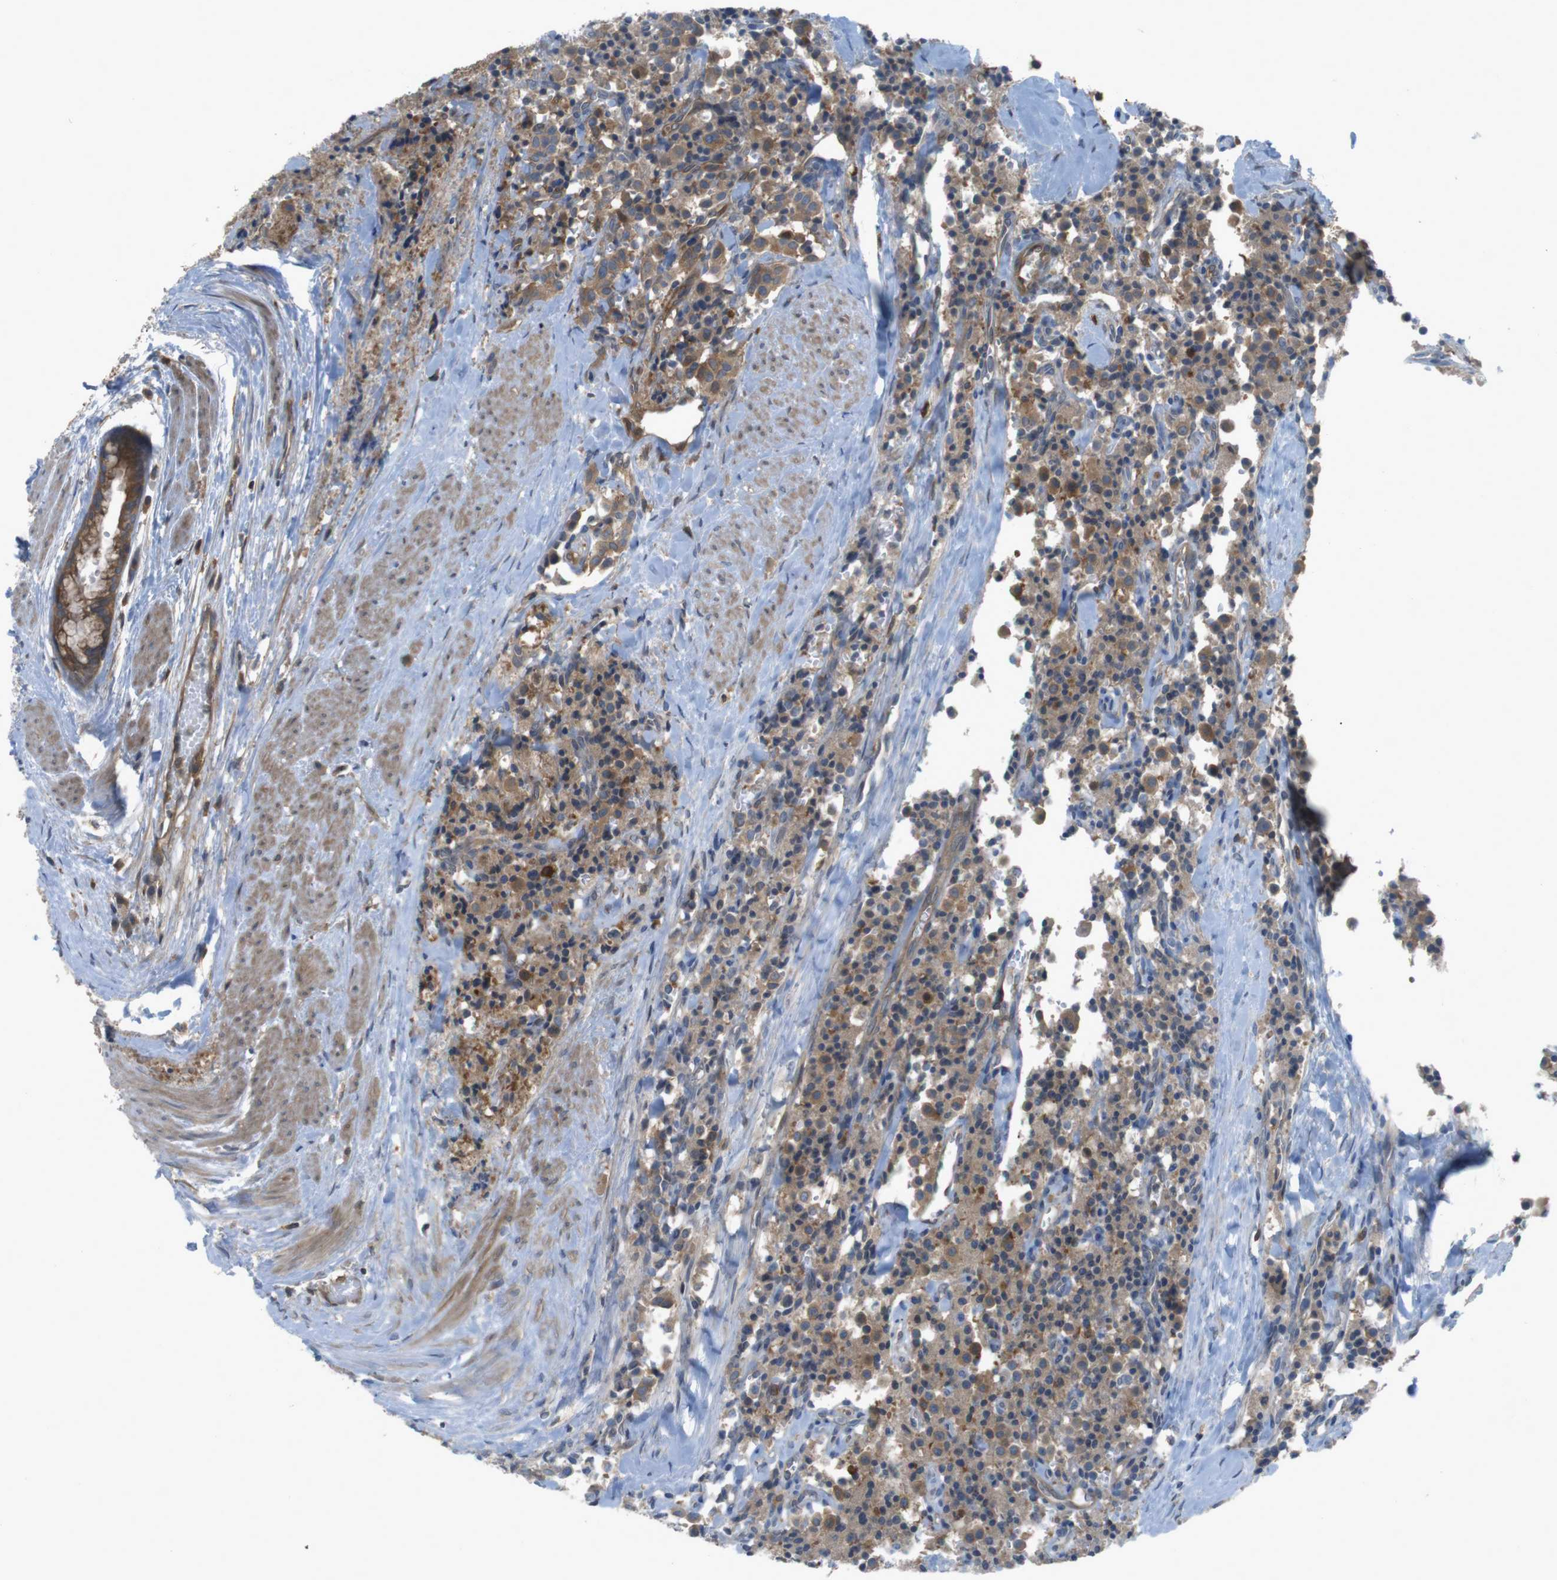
{"staining": {"intensity": "moderate", "quantity": ">75%", "location": "cytoplasmic/membranous"}, "tissue": "carcinoid", "cell_type": "Tumor cells", "image_type": "cancer", "snomed": [{"axis": "morphology", "description": "Carcinoid, malignant, NOS"}, {"axis": "topography", "description": "Lung"}], "caption": "Immunohistochemical staining of carcinoid (malignant) reveals moderate cytoplasmic/membranous protein staining in about >75% of tumor cells.", "gene": "MTHFD1", "patient": {"sex": "male", "age": 30}}